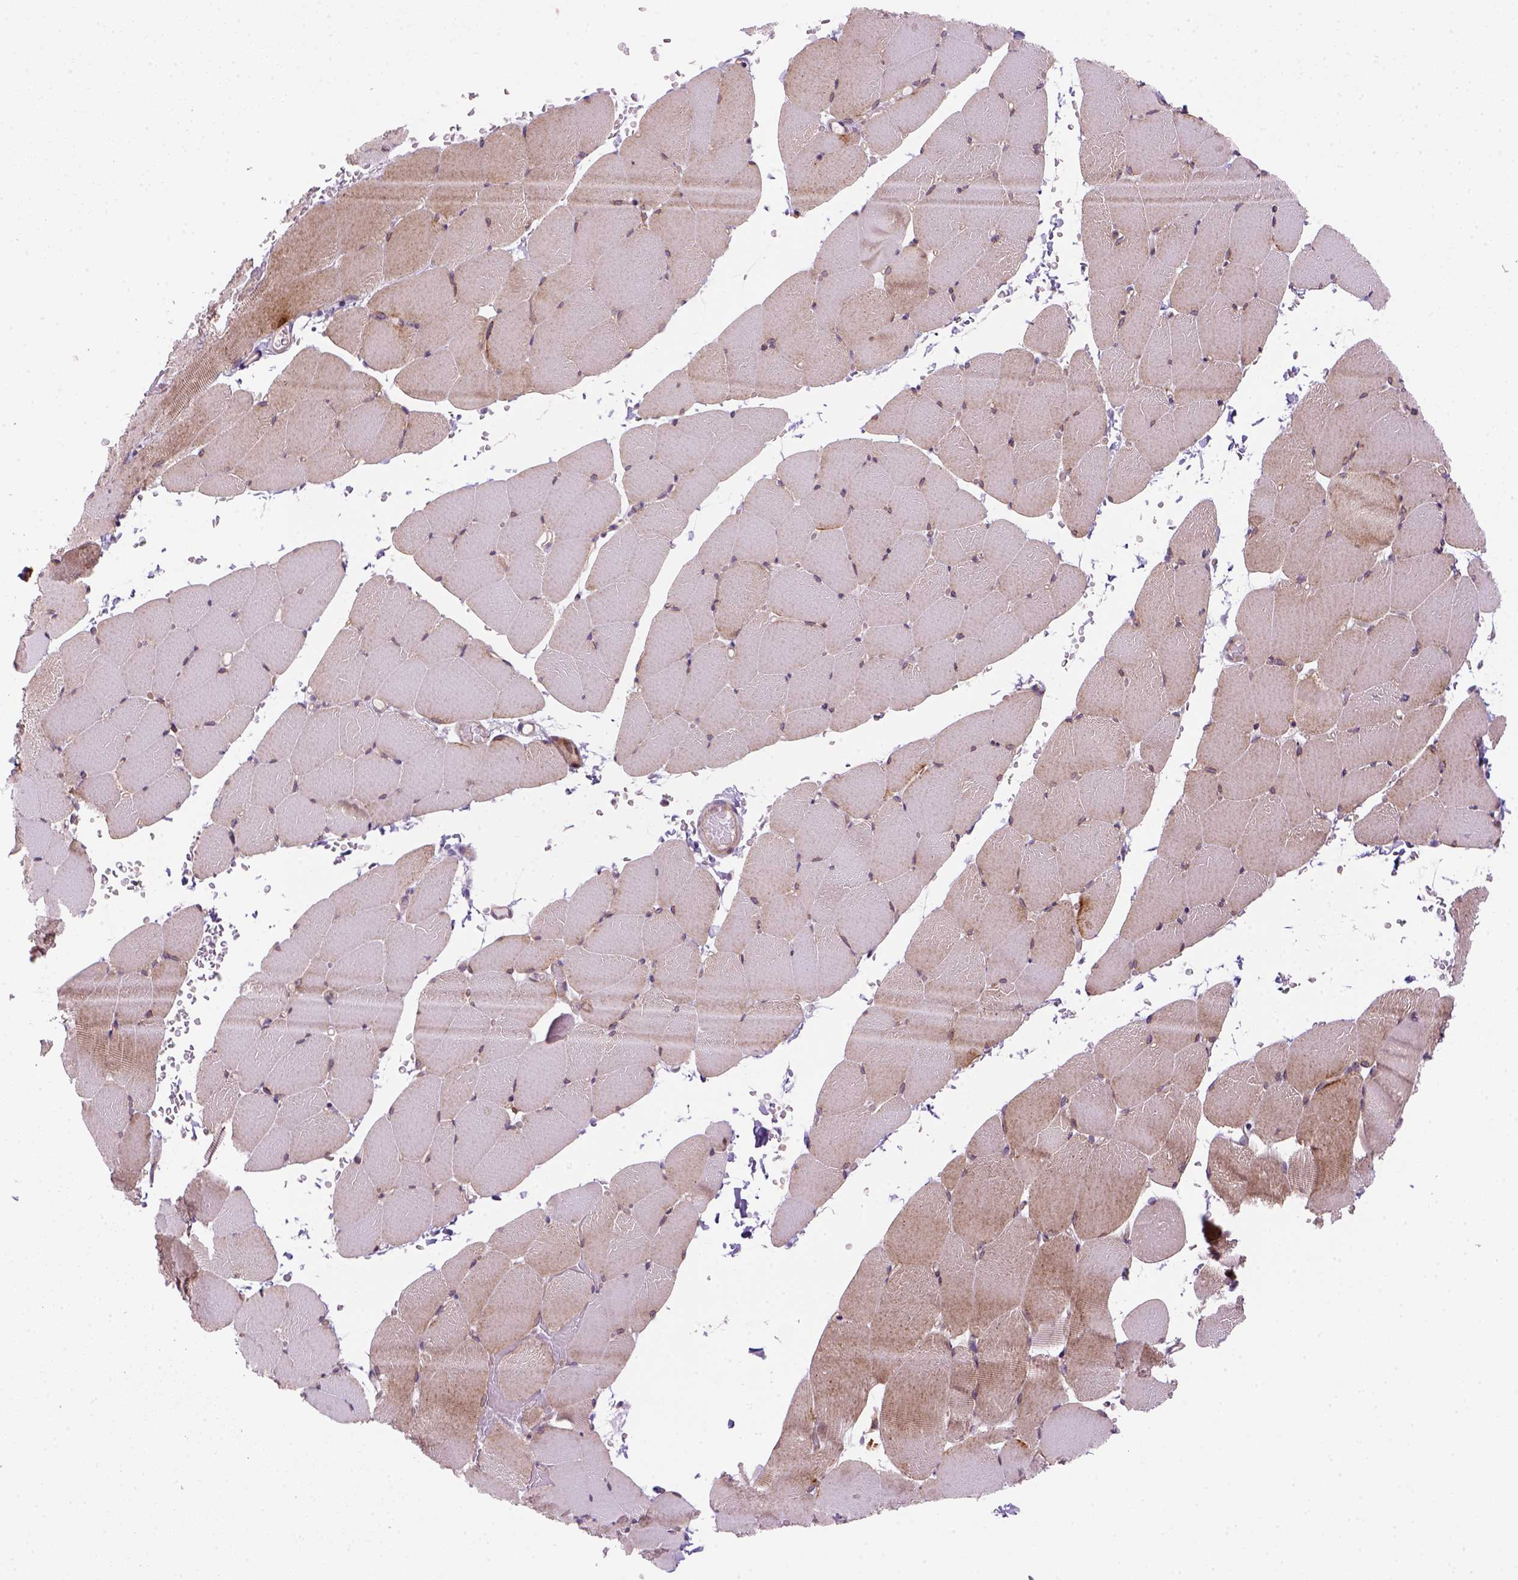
{"staining": {"intensity": "weak", "quantity": ">75%", "location": "cytoplasmic/membranous"}, "tissue": "skeletal muscle", "cell_type": "Myocytes", "image_type": "normal", "snomed": [{"axis": "morphology", "description": "Normal tissue, NOS"}, {"axis": "topography", "description": "Skeletal muscle"}], "caption": "Myocytes display low levels of weak cytoplasmic/membranous staining in about >75% of cells in normal skeletal muscle. The staining is performed using DAB (3,3'-diaminobenzidine) brown chromogen to label protein expression. The nuclei are counter-stained blue using hematoxylin.", "gene": "VSTM5", "patient": {"sex": "female", "age": 37}}